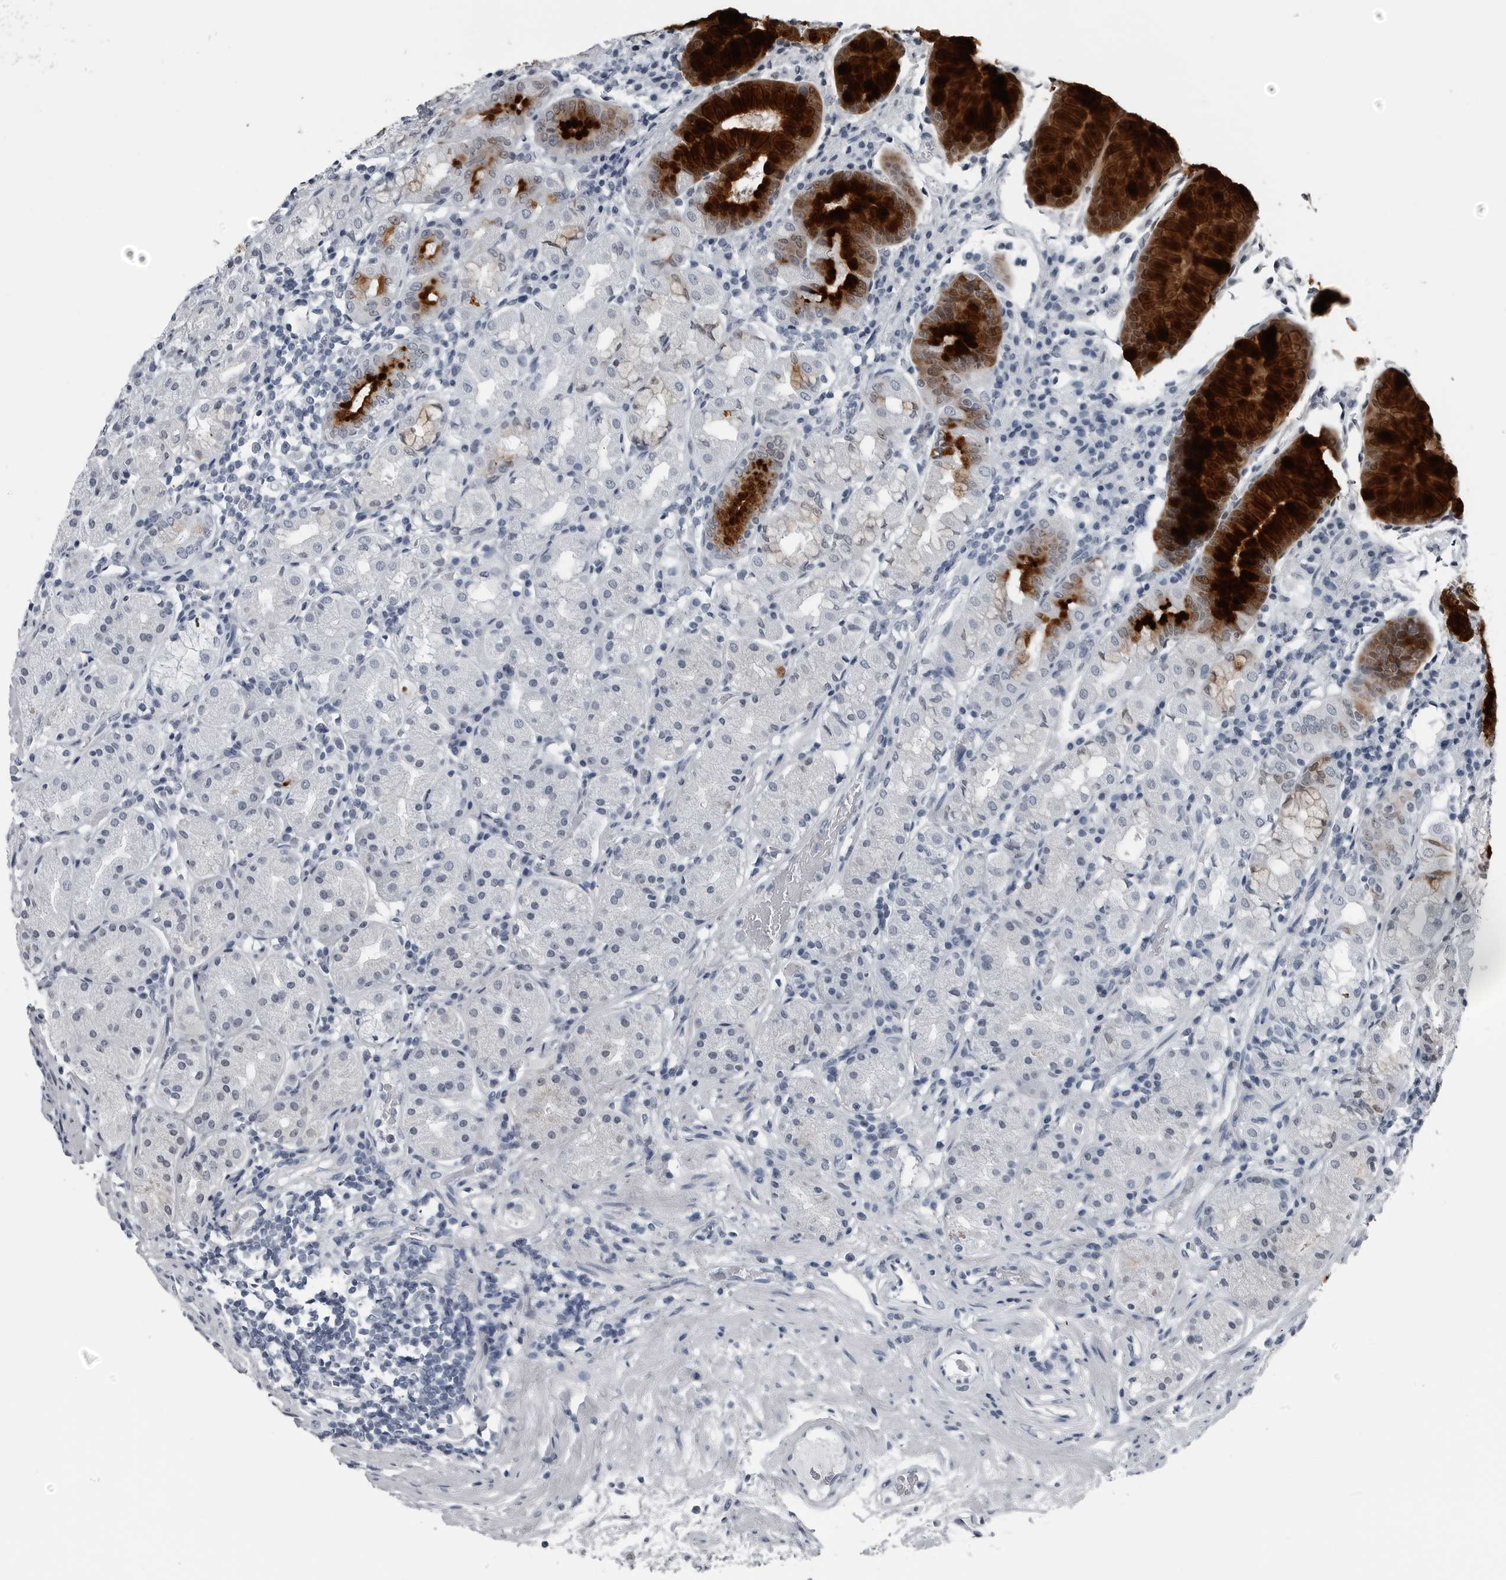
{"staining": {"intensity": "strong", "quantity": "25%-75%", "location": "cytoplasmic/membranous"}, "tissue": "stomach", "cell_type": "Glandular cells", "image_type": "normal", "snomed": [{"axis": "morphology", "description": "Normal tissue, NOS"}, {"axis": "topography", "description": "Stomach, lower"}], "caption": "Immunohistochemical staining of normal stomach shows strong cytoplasmic/membranous protein expression in approximately 25%-75% of glandular cells.", "gene": "SPINK1", "patient": {"sex": "female", "age": 56}}